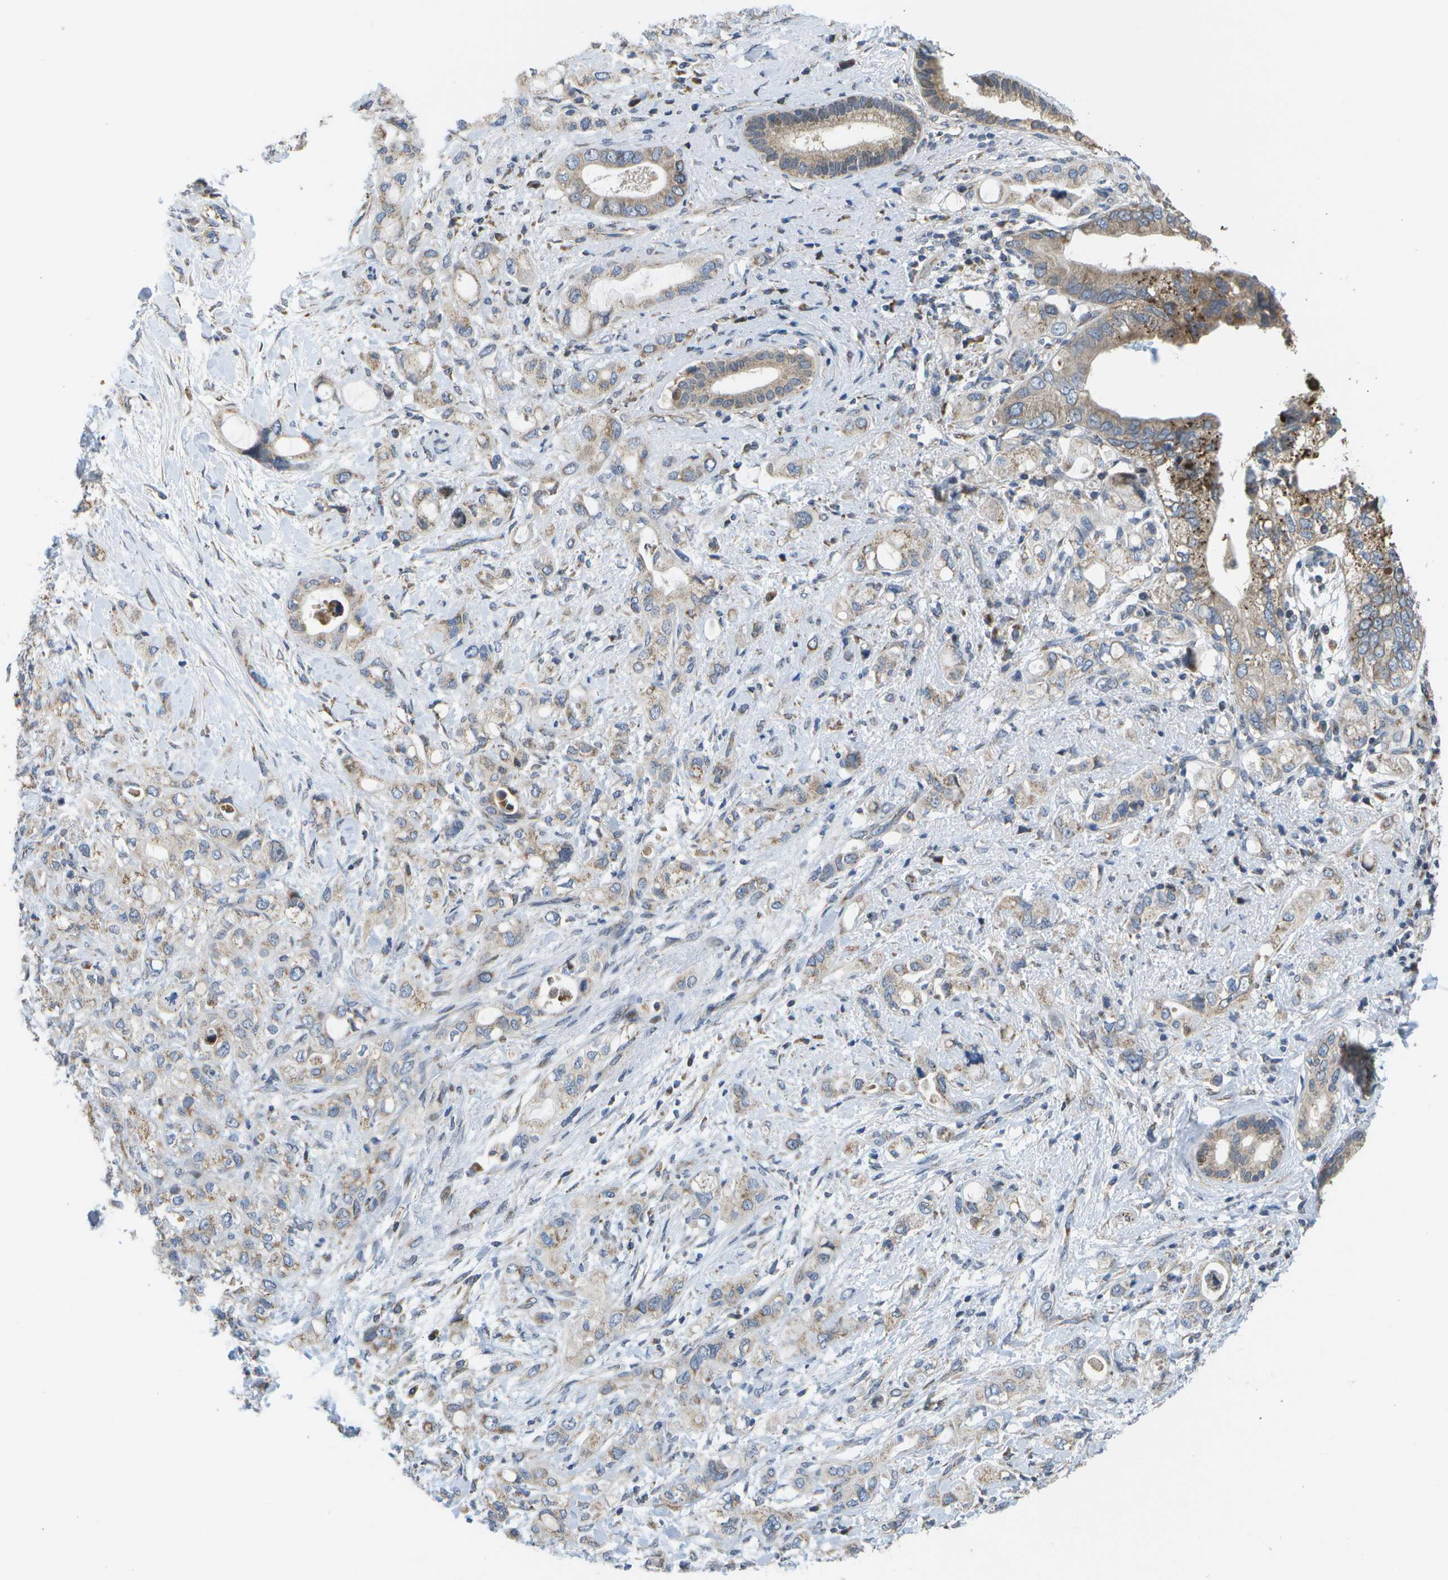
{"staining": {"intensity": "weak", "quantity": ">75%", "location": "cytoplasmic/membranous"}, "tissue": "pancreatic cancer", "cell_type": "Tumor cells", "image_type": "cancer", "snomed": [{"axis": "morphology", "description": "Adenocarcinoma, NOS"}, {"axis": "topography", "description": "Pancreas"}], "caption": "The micrograph reveals immunohistochemical staining of pancreatic cancer (adenocarcinoma). There is weak cytoplasmic/membranous expression is present in about >75% of tumor cells. Immunohistochemistry stains the protein in brown and the nuclei are stained blue.", "gene": "HADHA", "patient": {"sex": "female", "age": 56}}